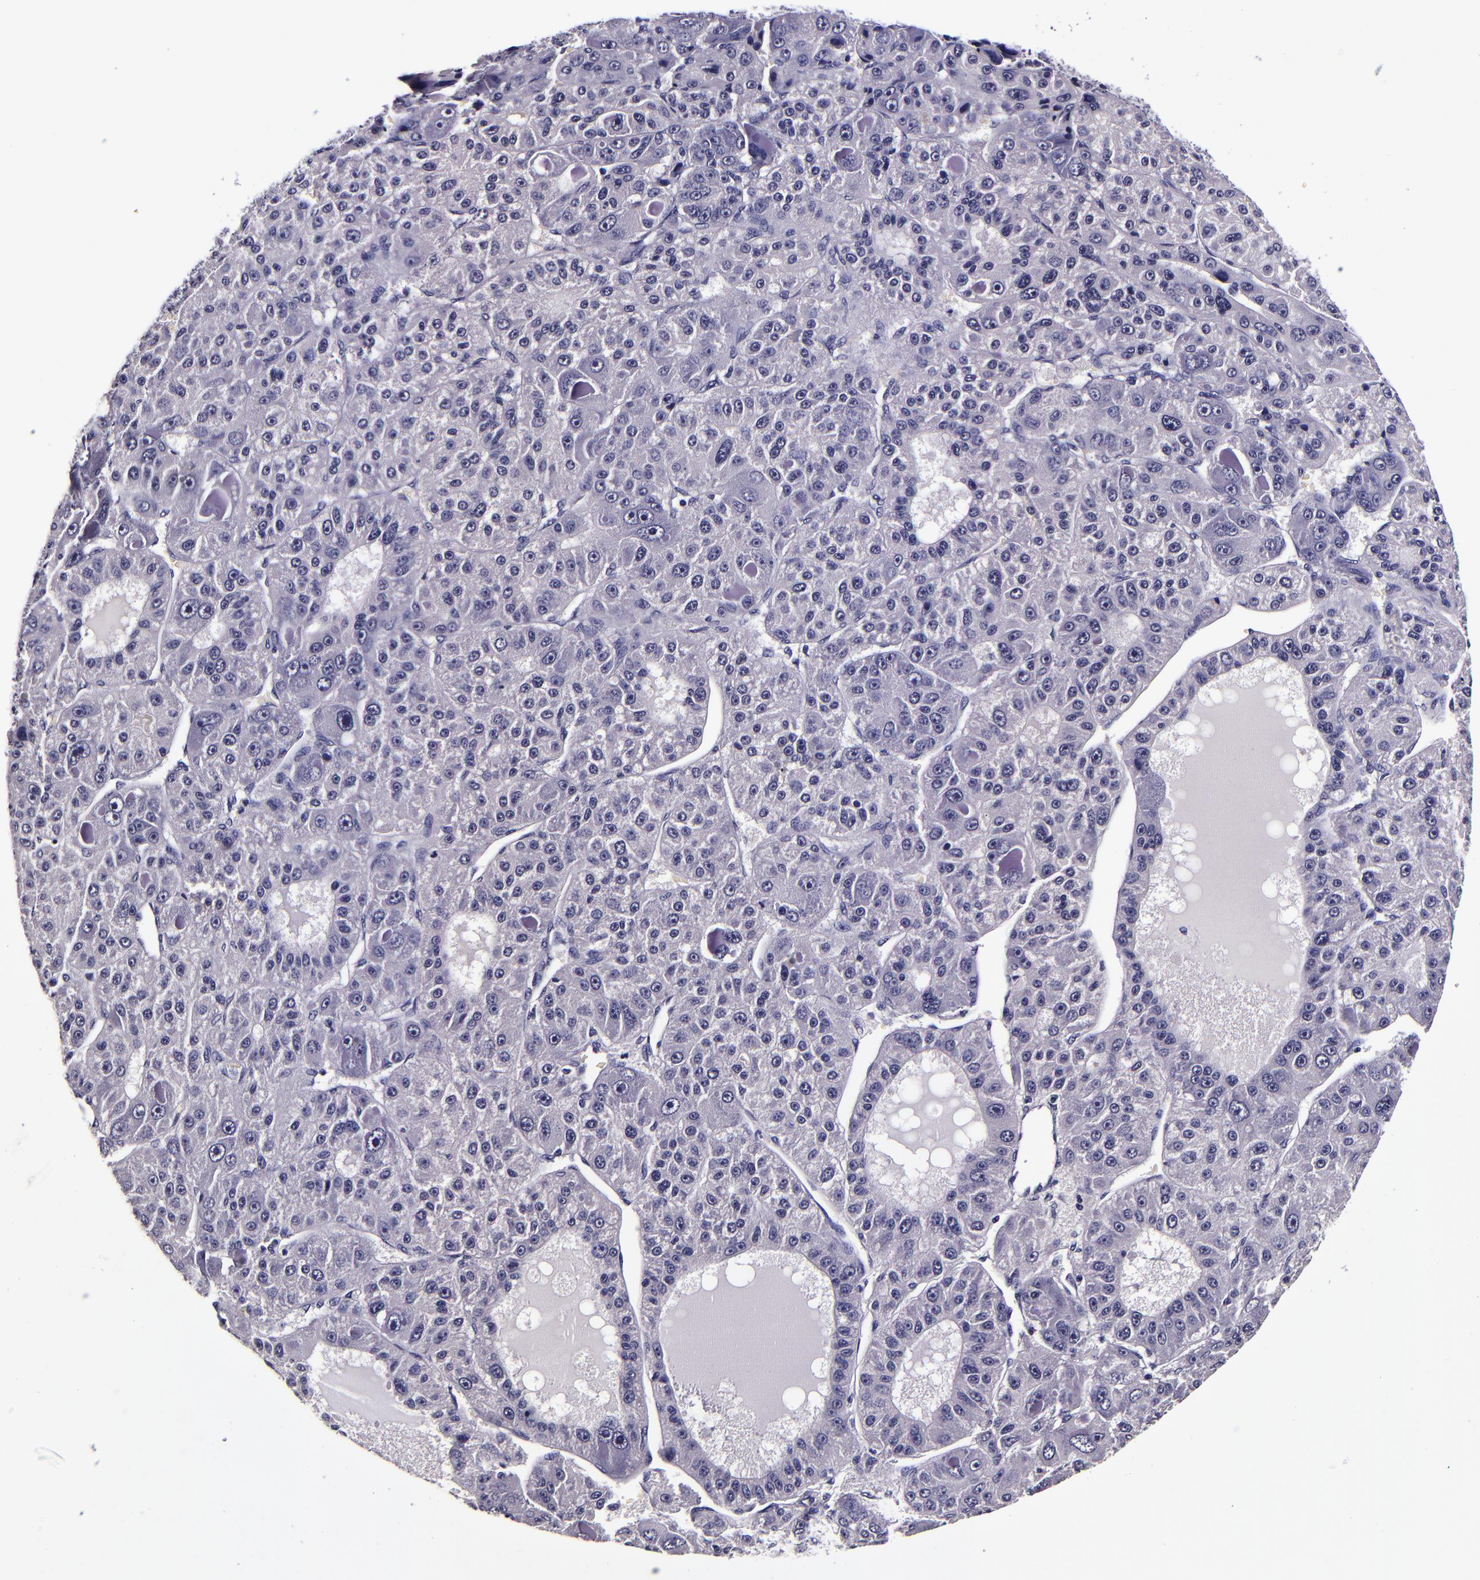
{"staining": {"intensity": "negative", "quantity": "none", "location": "none"}, "tissue": "liver cancer", "cell_type": "Tumor cells", "image_type": "cancer", "snomed": [{"axis": "morphology", "description": "Carcinoma, Hepatocellular, NOS"}, {"axis": "topography", "description": "Liver"}], "caption": "A photomicrograph of liver hepatocellular carcinoma stained for a protein shows no brown staining in tumor cells.", "gene": "FBN1", "patient": {"sex": "male", "age": 76}}